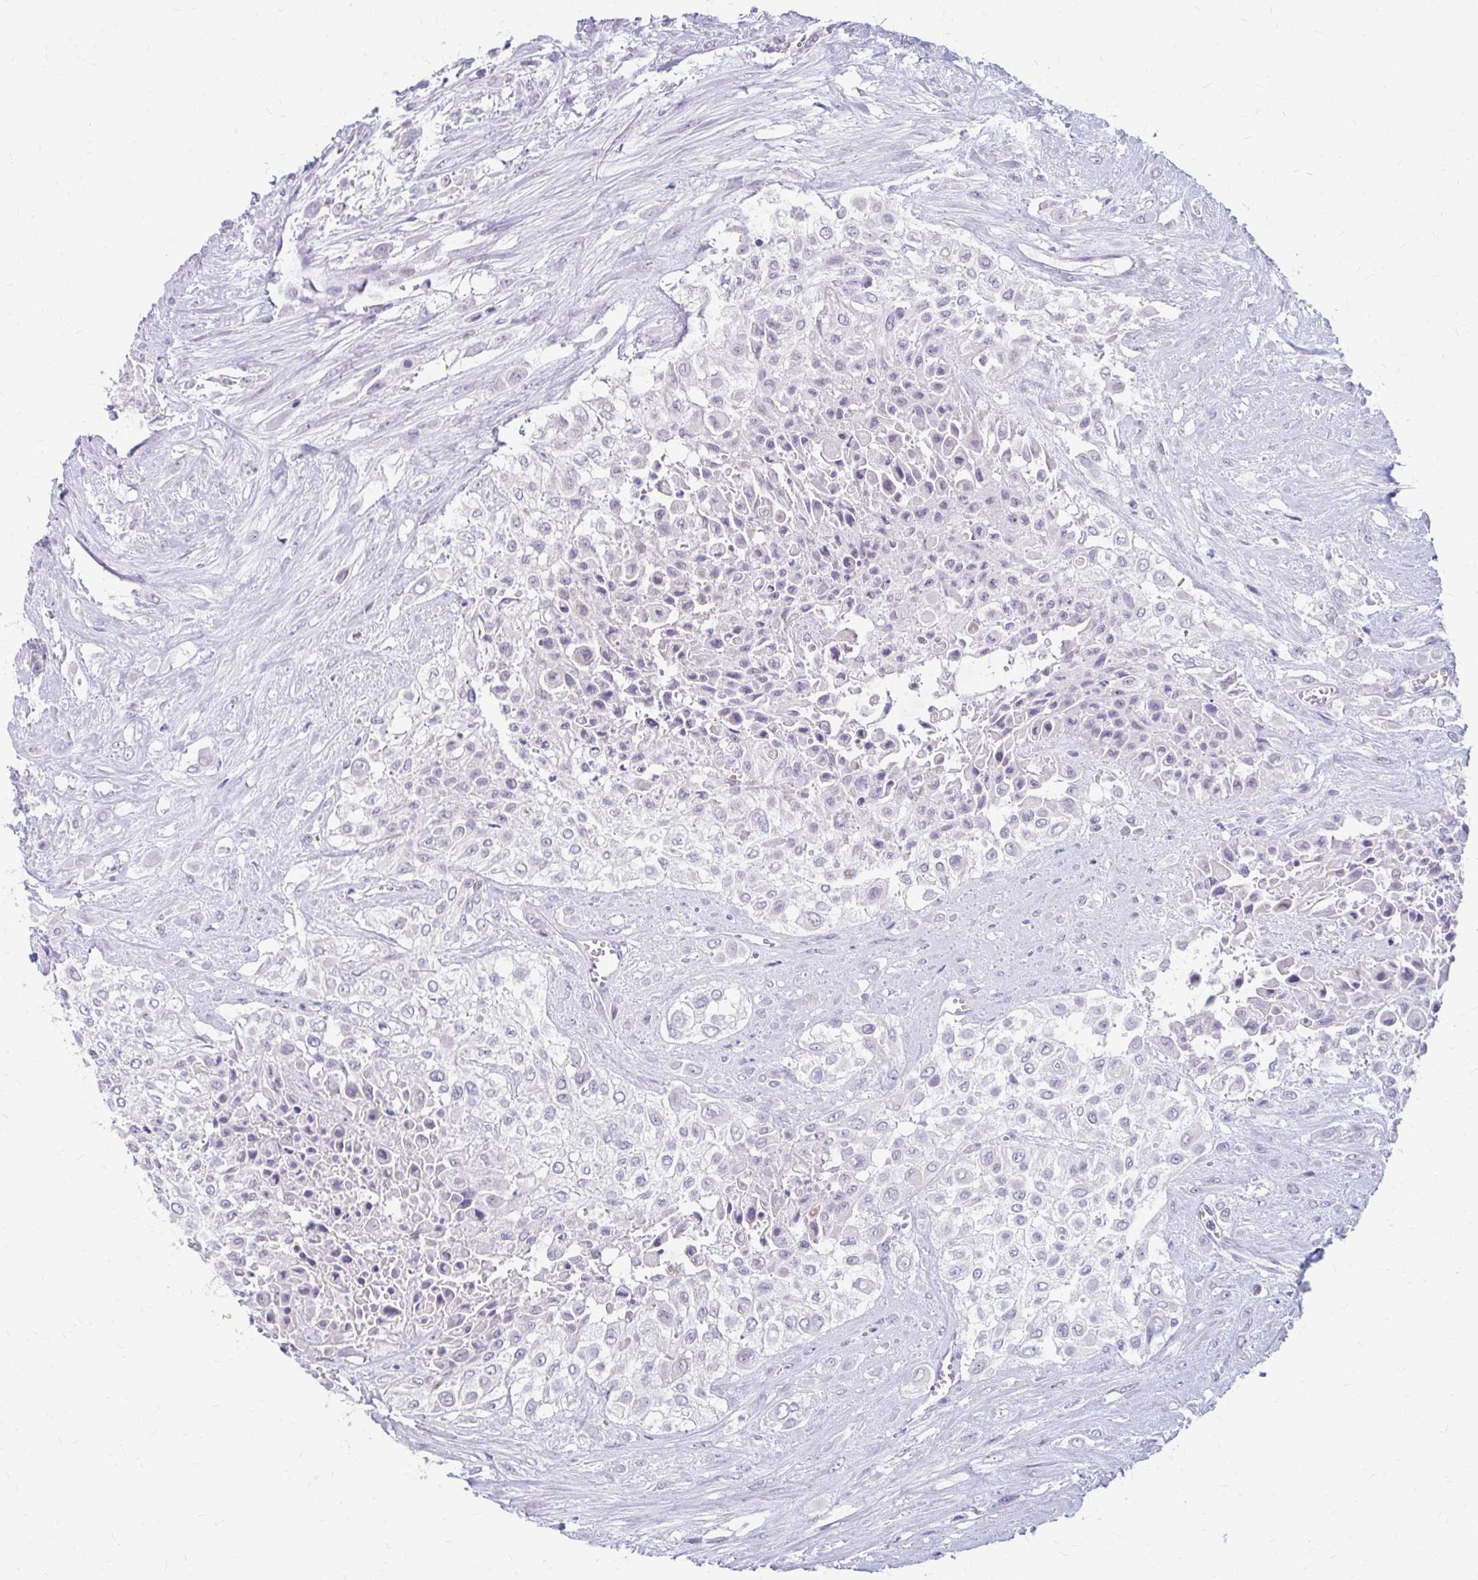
{"staining": {"intensity": "negative", "quantity": "none", "location": "none"}, "tissue": "urothelial cancer", "cell_type": "Tumor cells", "image_type": "cancer", "snomed": [{"axis": "morphology", "description": "Urothelial carcinoma, High grade"}, {"axis": "topography", "description": "Urinary bladder"}], "caption": "This photomicrograph is of urothelial cancer stained with immunohistochemistry to label a protein in brown with the nuclei are counter-stained blue. There is no staining in tumor cells.", "gene": "RGS16", "patient": {"sex": "male", "age": 57}}